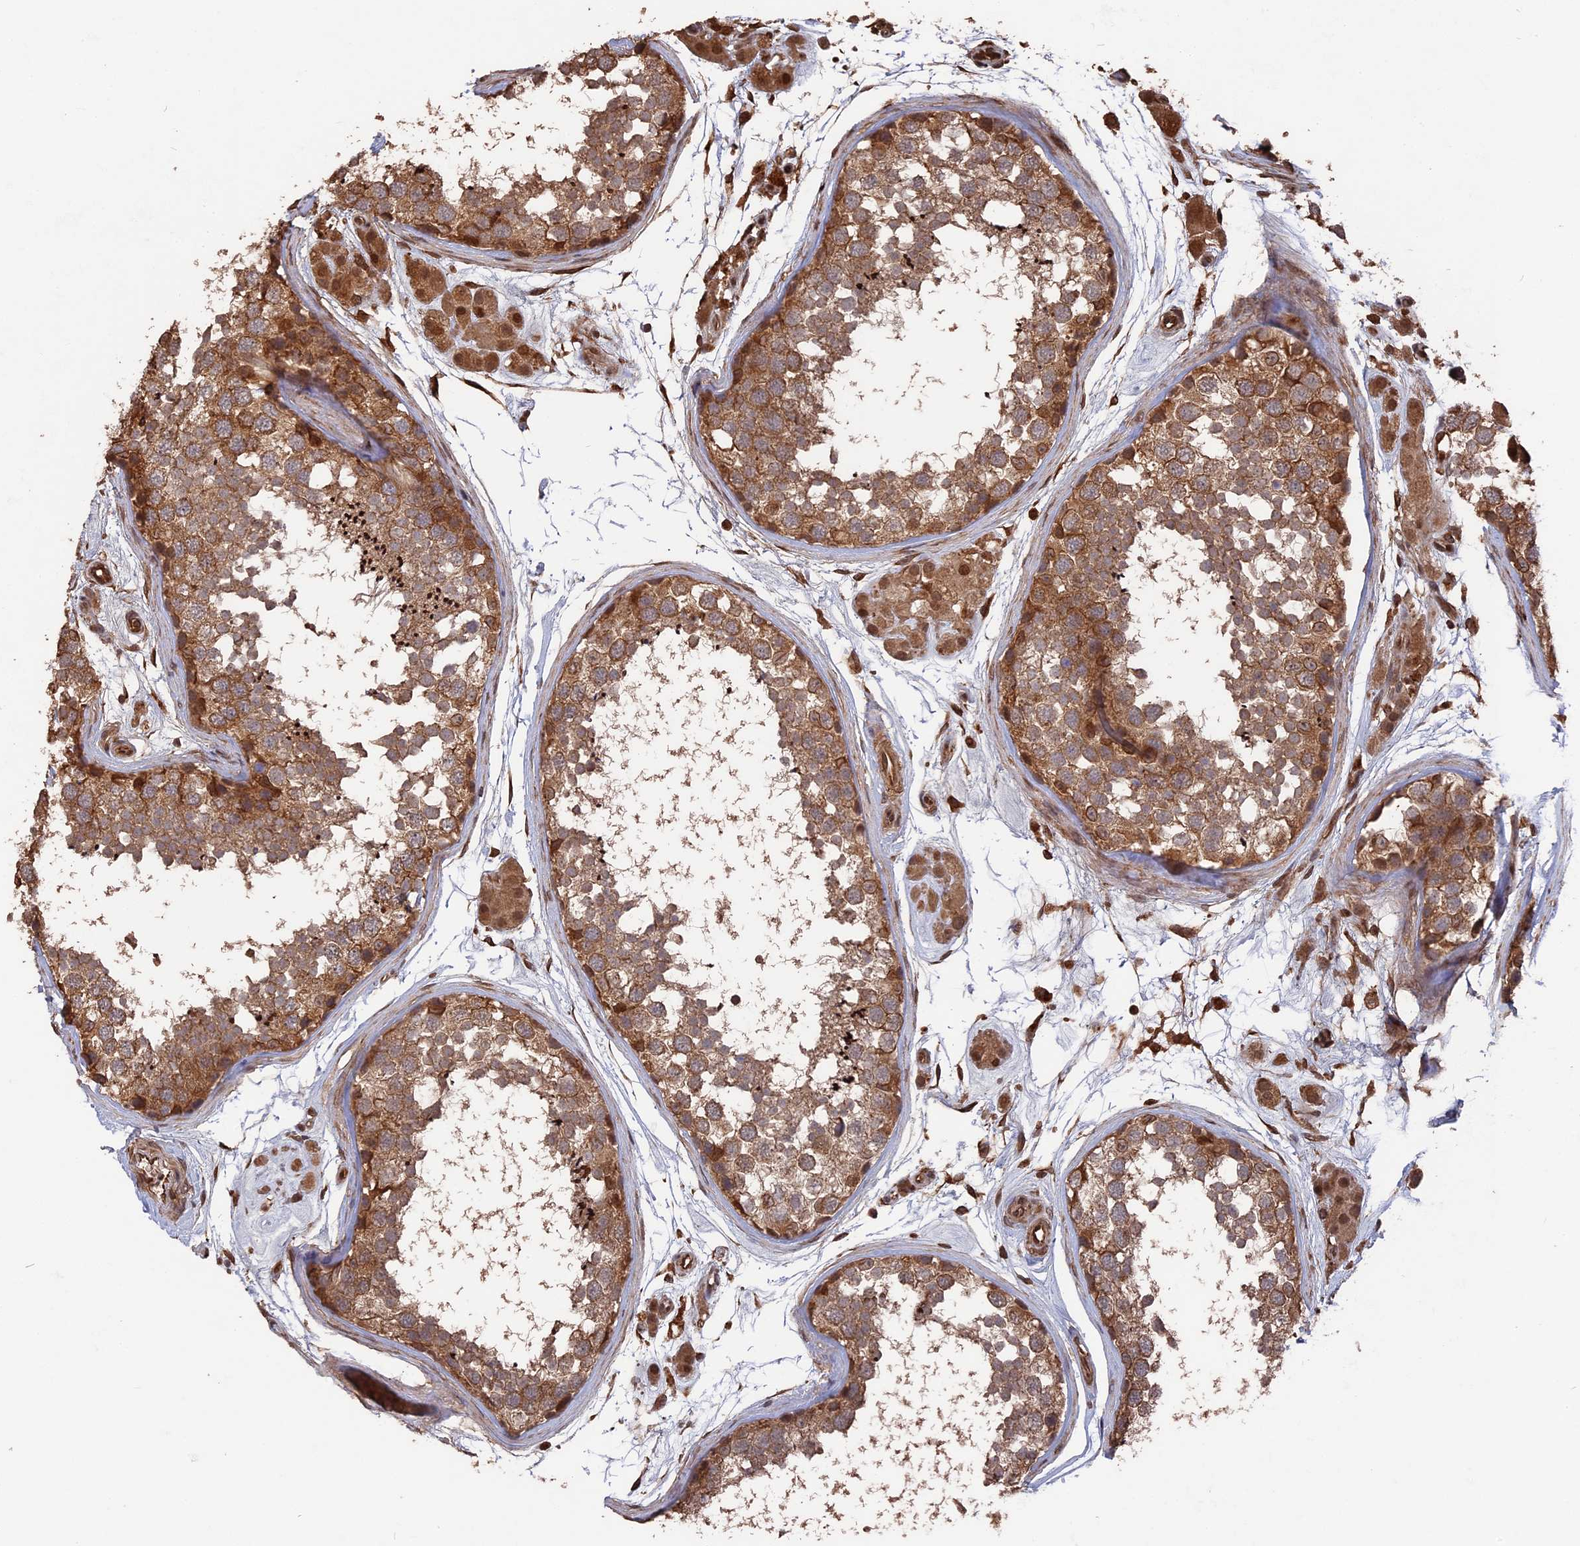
{"staining": {"intensity": "moderate", "quantity": ">75%", "location": "cytoplasmic/membranous"}, "tissue": "testis", "cell_type": "Cells in seminiferous ducts", "image_type": "normal", "snomed": [{"axis": "morphology", "description": "Normal tissue, NOS"}, {"axis": "topography", "description": "Testis"}], "caption": "Moderate cytoplasmic/membranous positivity is present in about >75% of cells in seminiferous ducts in unremarkable testis.", "gene": "TELO2", "patient": {"sex": "male", "age": 56}}